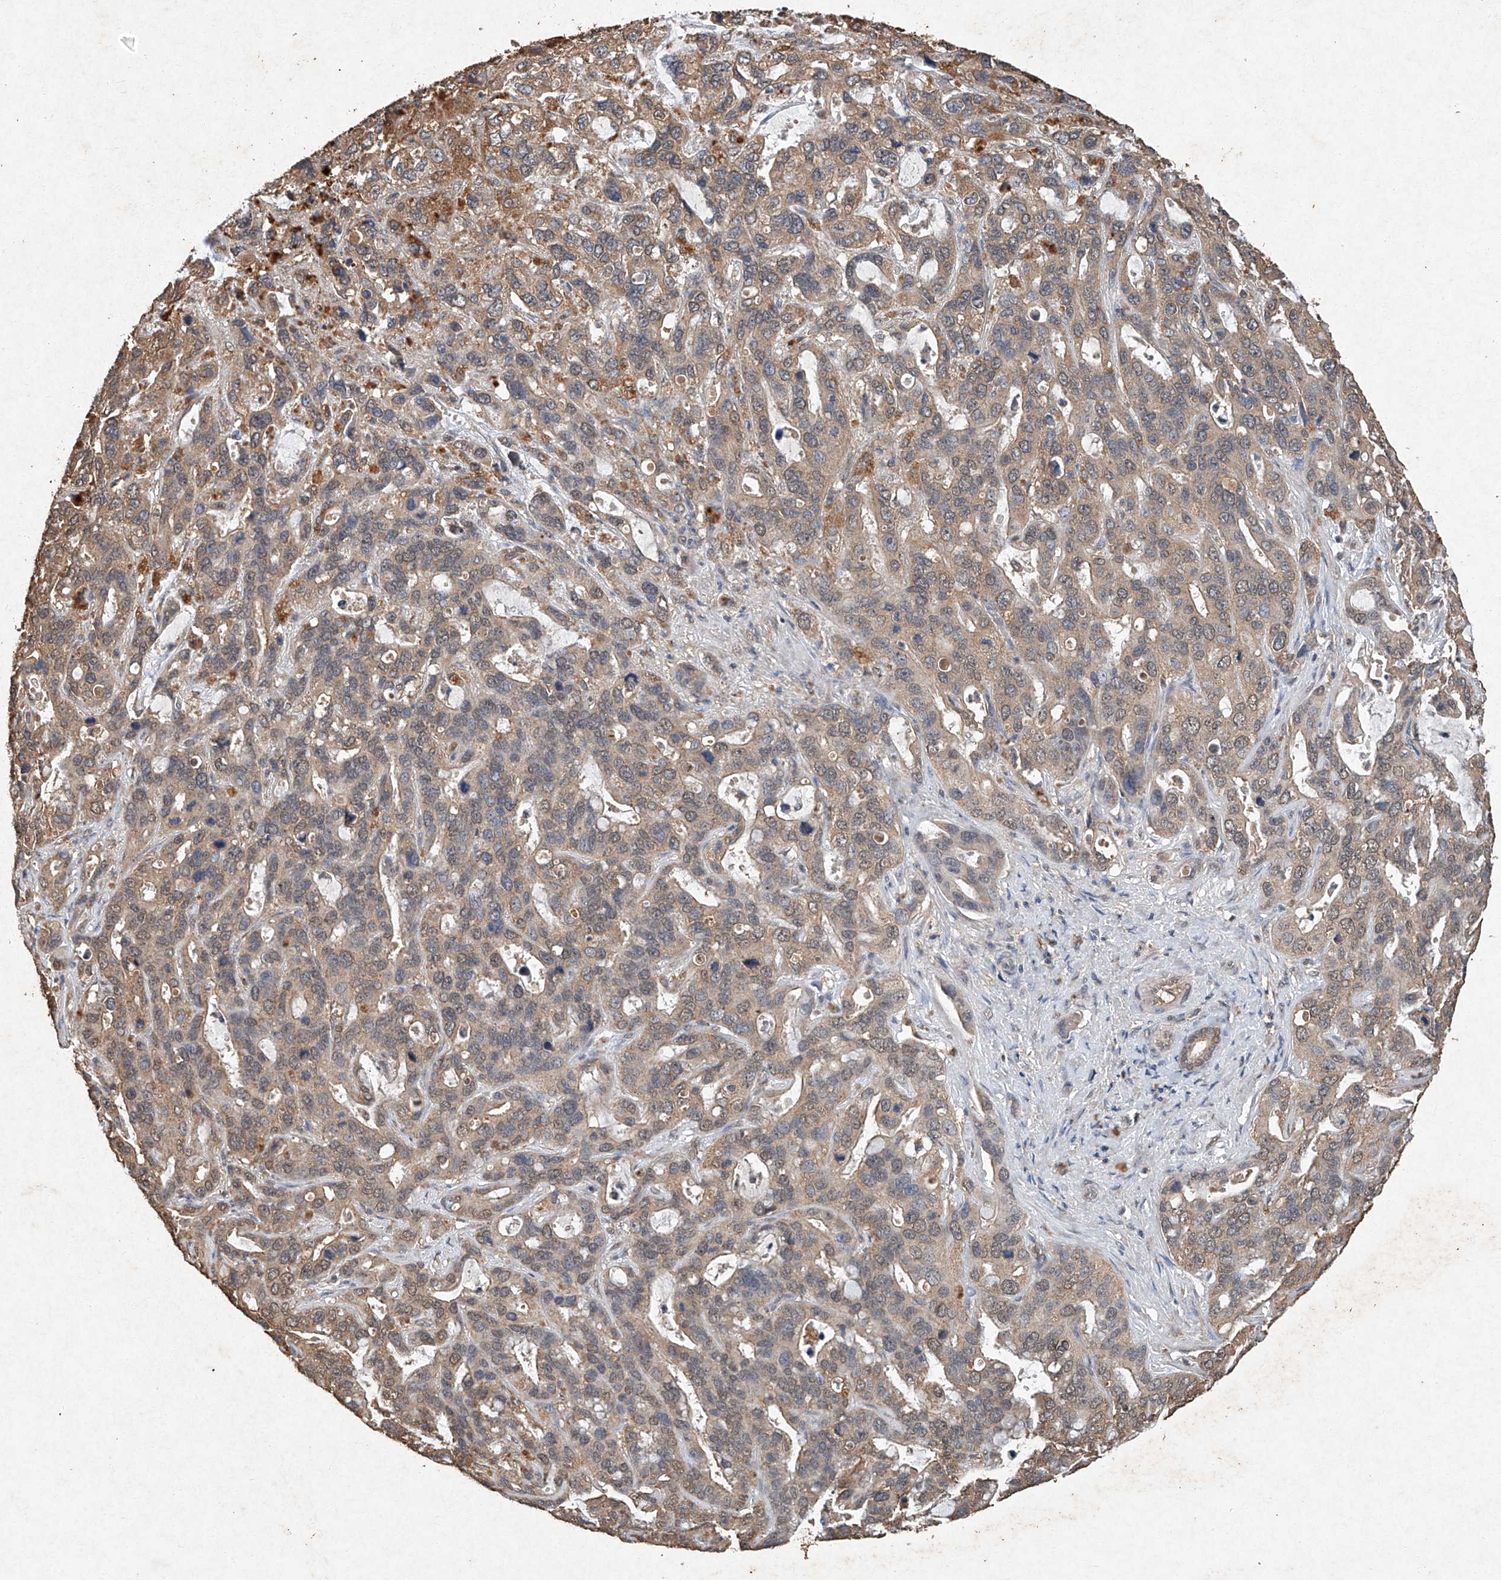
{"staining": {"intensity": "weak", "quantity": "25%-75%", "location": "cytoplasmic/membranous"}, "tissue": "liver cancer", "cell_type": "Tumor cells", "image_type": "cancer", "snomed": [{"axis": "morphology", "description": "Cholangiocarcinoma"}, {"axis": "topography", "description": "Liver"}], "caption": "This is an image of IHC staining of liver cancer, which shows weak expression in the cytoplasmic/membranous of tumor cells.", "gene": "STK3", "patient": {"sex": "female", "age": 65}}